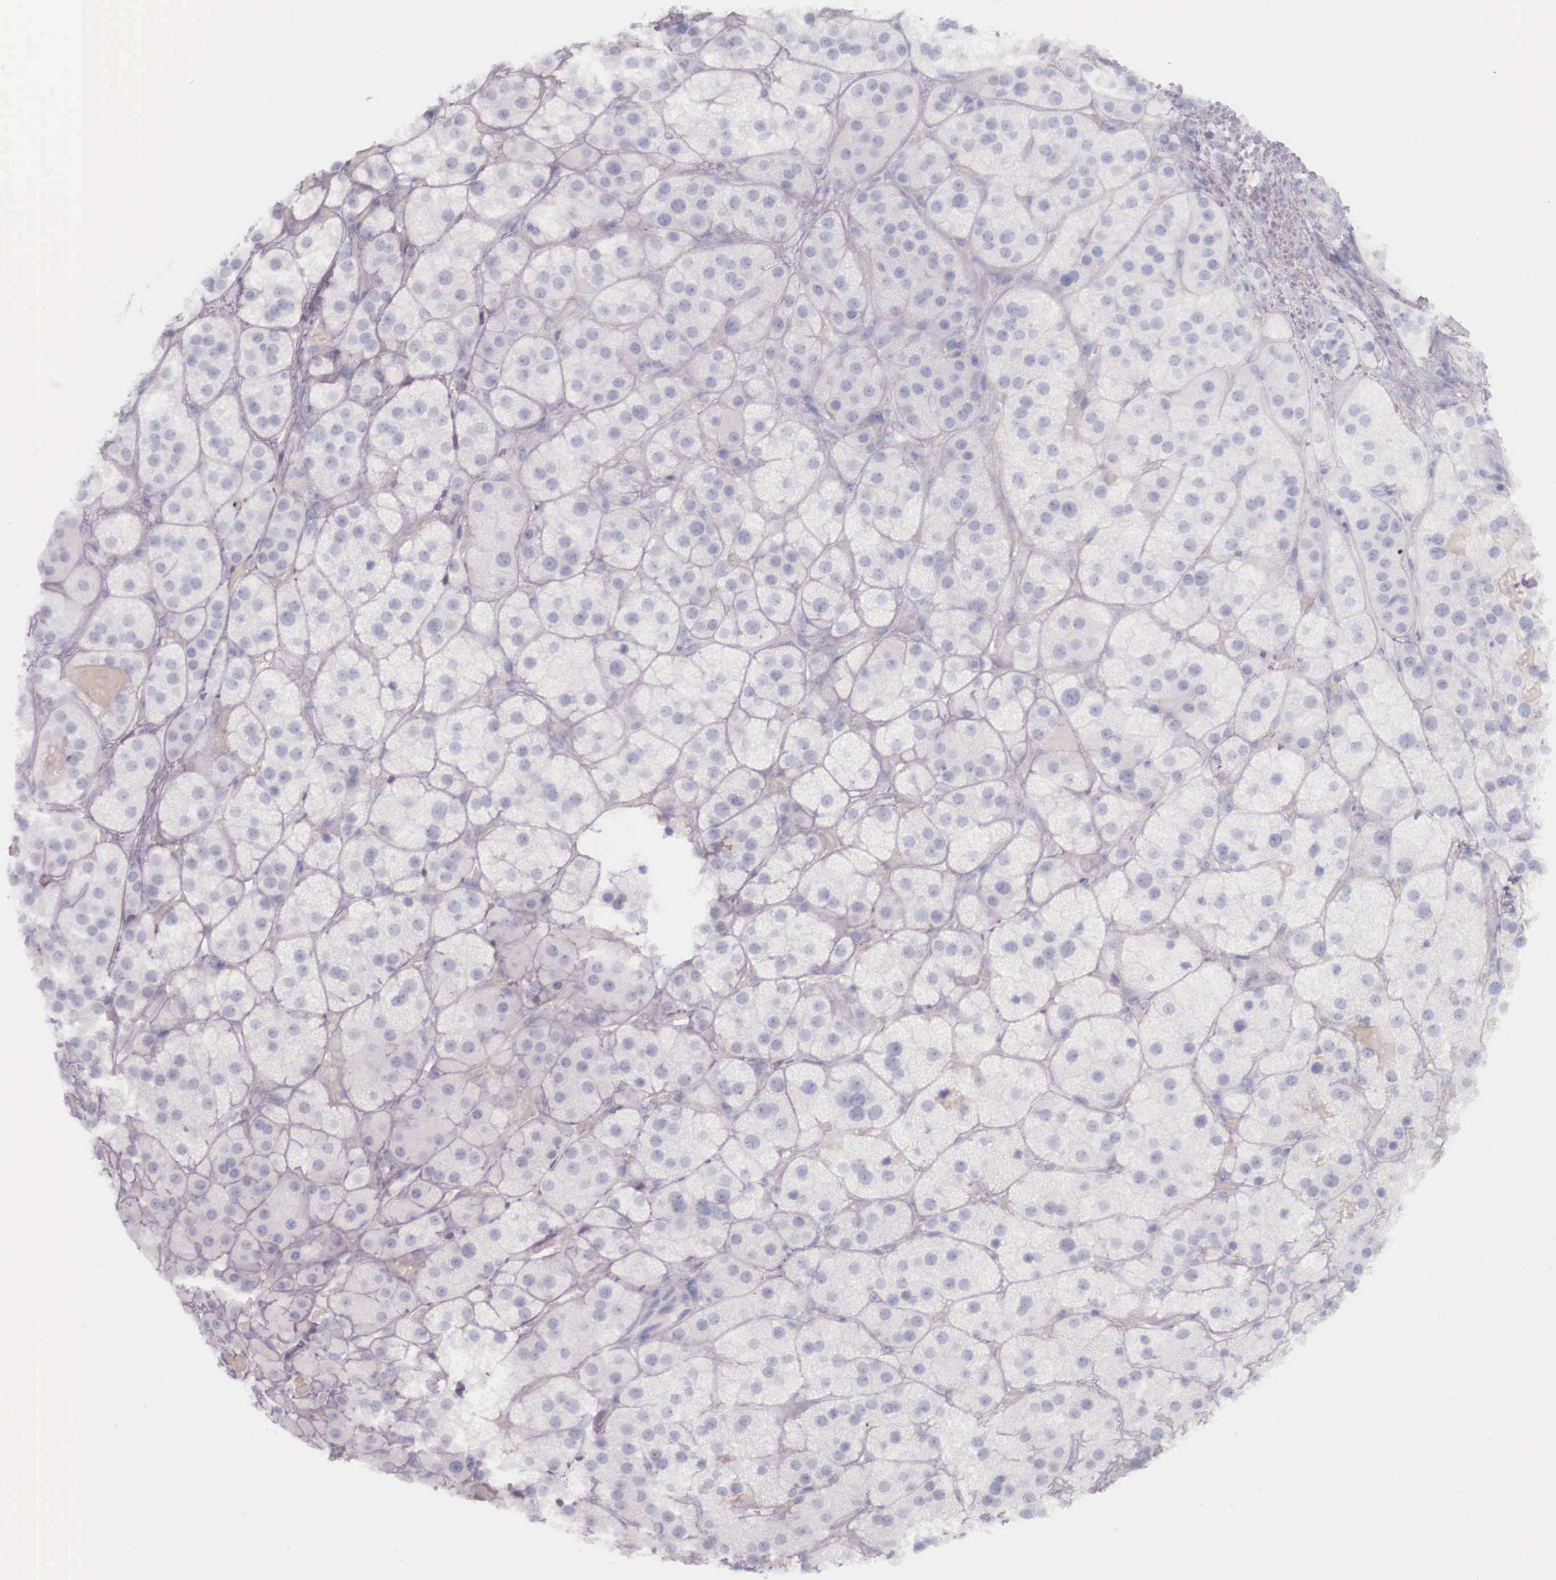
{"staining": {"intensity": "negative", "quantity": "none", "location": "none"}, "tissue": "adrenal gland", "cell_type": "Glandular cells", "image_type": "normal", "snomed": [{"axis": "morphology", "description": "Normal tissue, NOS"}, {"axis": "topography", "description": "Adrenal gland"}], "caption": "Glandular cells are negative for protein expression in benign human adrenal gland. (DAB (3,3'-diaminobenzidine) immunohistochemistry (IHC) visualized using brightfield microscopy, high magnification).", "gene": "KRT14", "patient": {"sex": "male", "age": 57}}